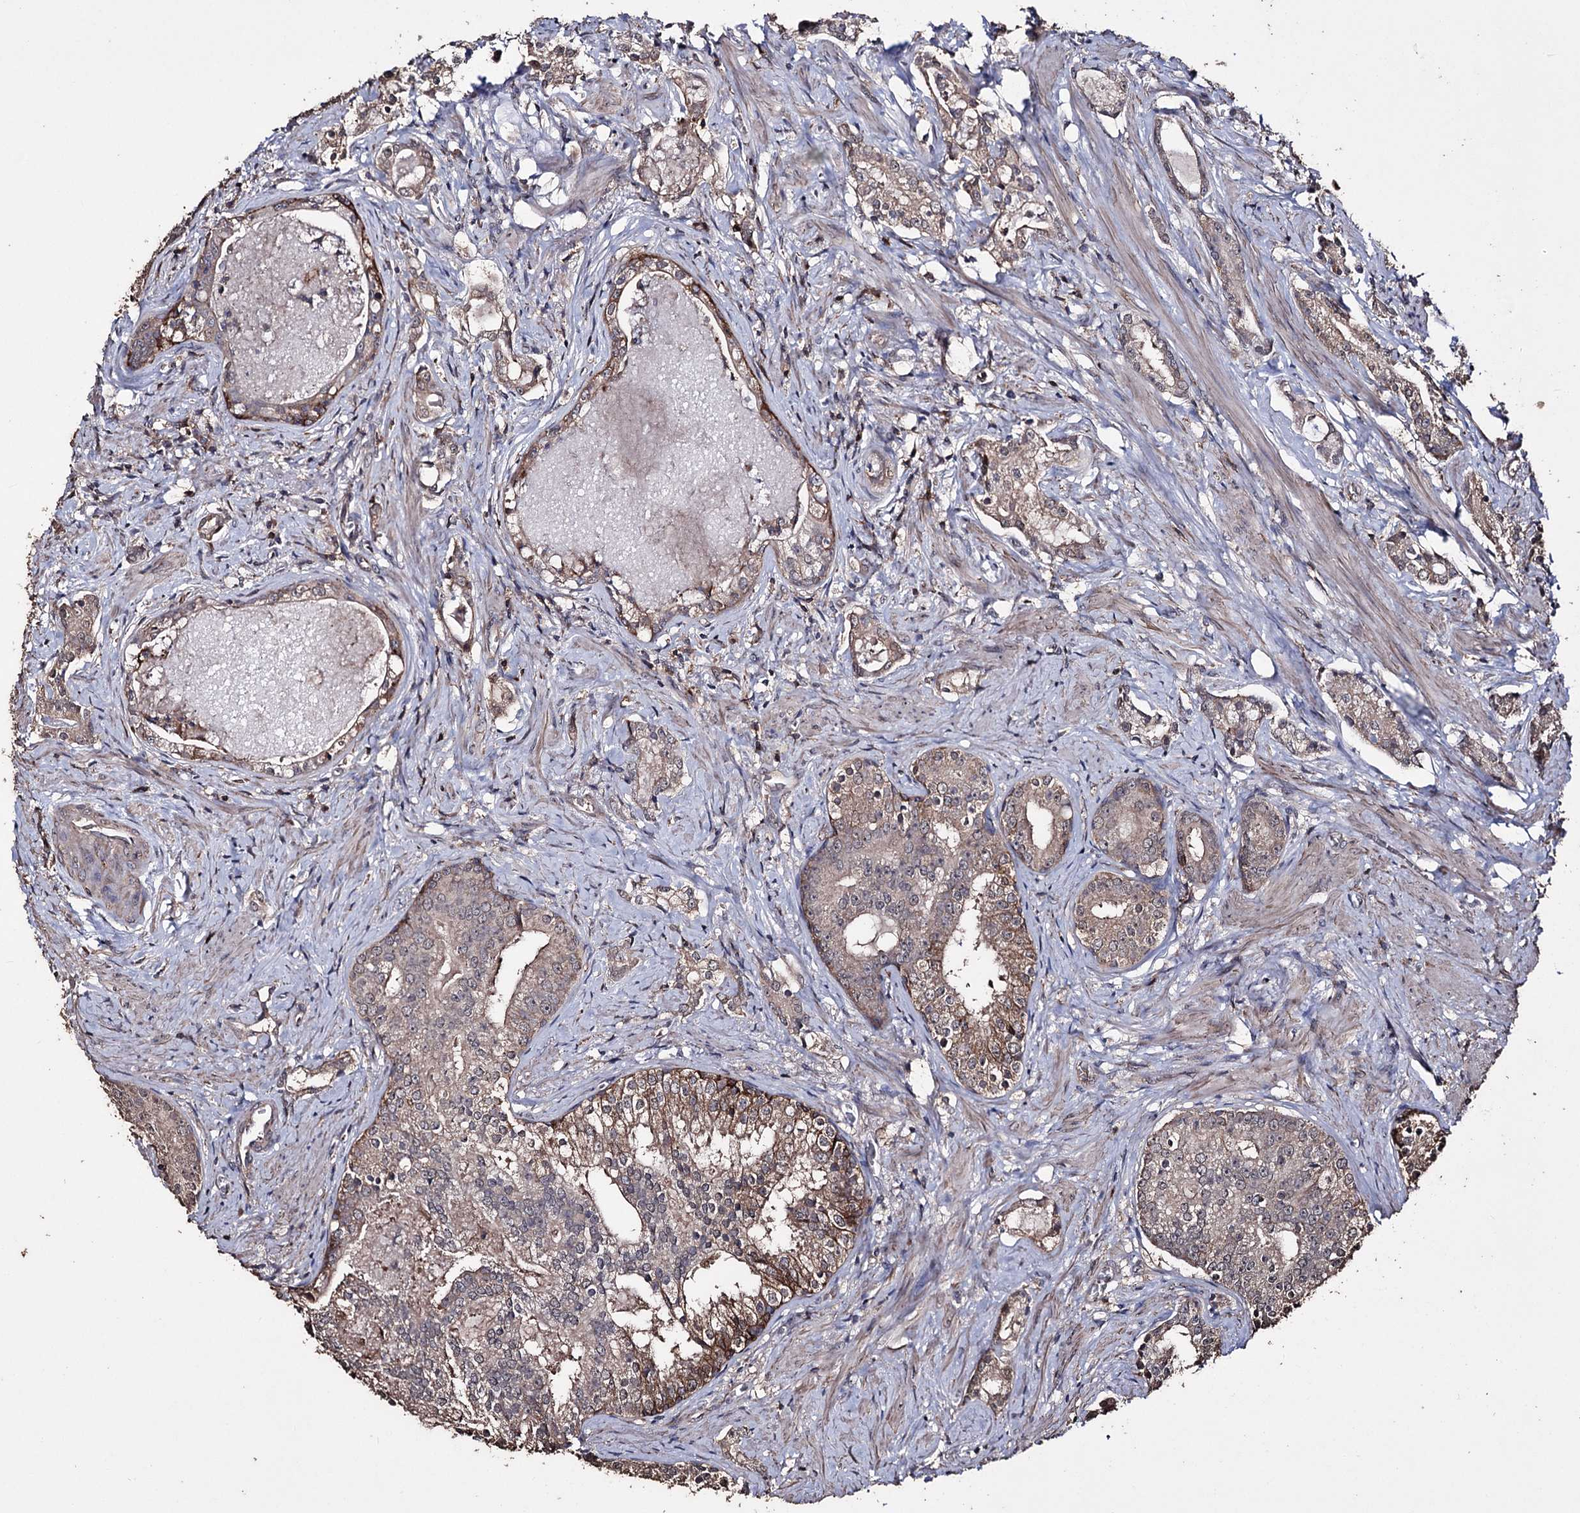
{"staining": {"intensity": "weak", "quantity": ">75%", "location": "cytoplasmic/membranous"}, "tissue": "prostate cancer", "cell_type": "Tumor cells", "image_type": "cancer", "snomed": [{"axis": "morphology", "description": "Adenocarcinoma, High grade"}, {"axis": "topography", "description": "Prostate"}], "caption": "This micrograph displays high-grade adenocarcinoma (prostate) stained with immunohistochemistry (IHC) to label a protein in brown. The cytoplasmic/membranous of tumor cells show weak positivity for the protein. Nuclei are counter-stained blue.", "gene": "ZNF662", "patient": {"sex": "male", "age": 58}}